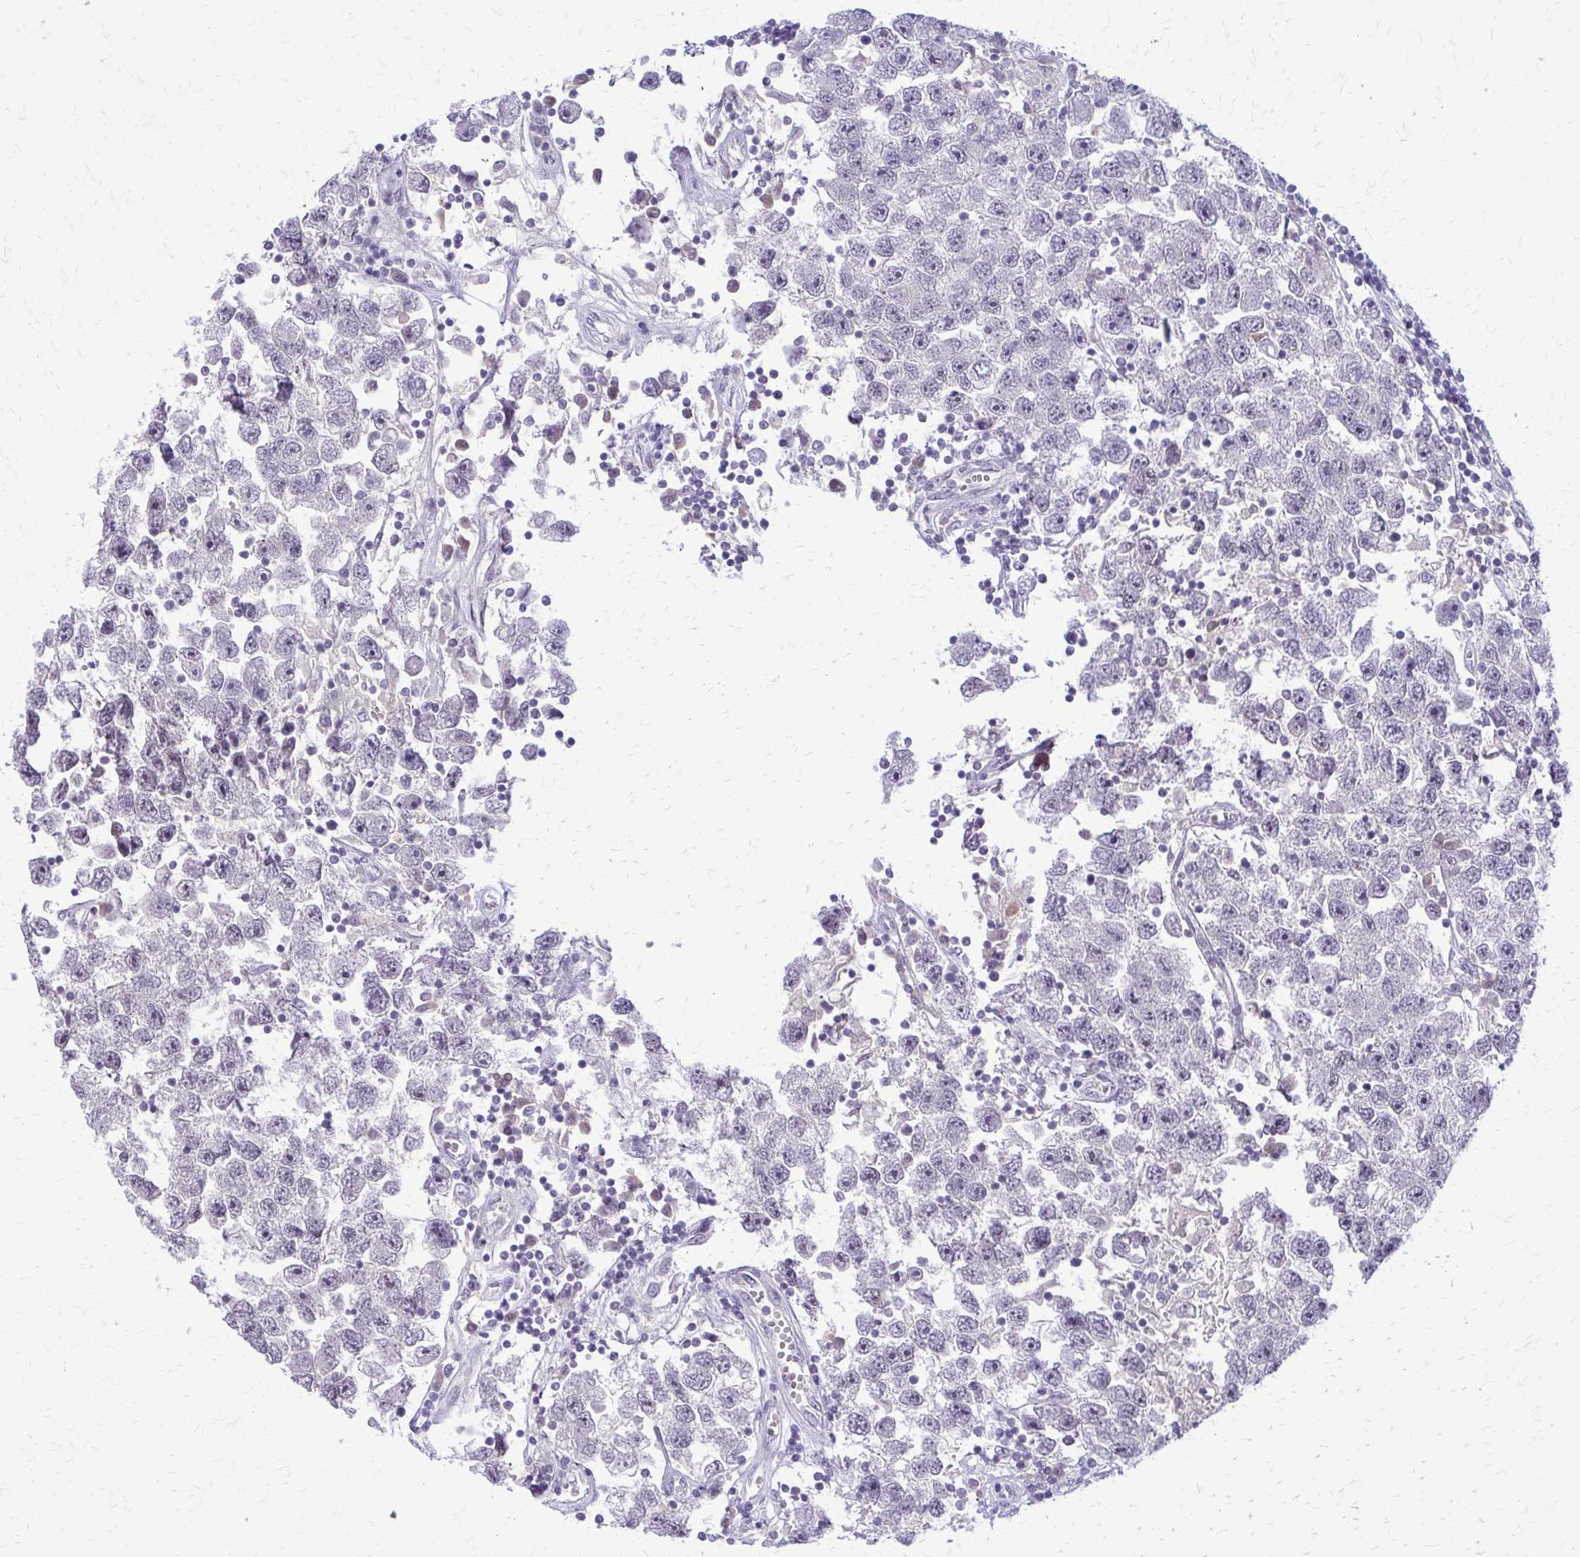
{"staining": {"intensity": "negative", "quantity": "none", "location": "none"}, "tissue": "testis cancer", "cell_type": "Tumor cells", "image_type": "cancer", "snomed": [{"axis": "morphology", "description": "Seminoma, NOS"}, {"axis": "topography", "description": "Testis"}], "caption": "IHC micrograph of human testis cancer (seminoma) stained for a protein (brown), which reveals no positivity in tumor cells.", "gene": "GLRX", "patient": {"sex": "male", "age": 26}}